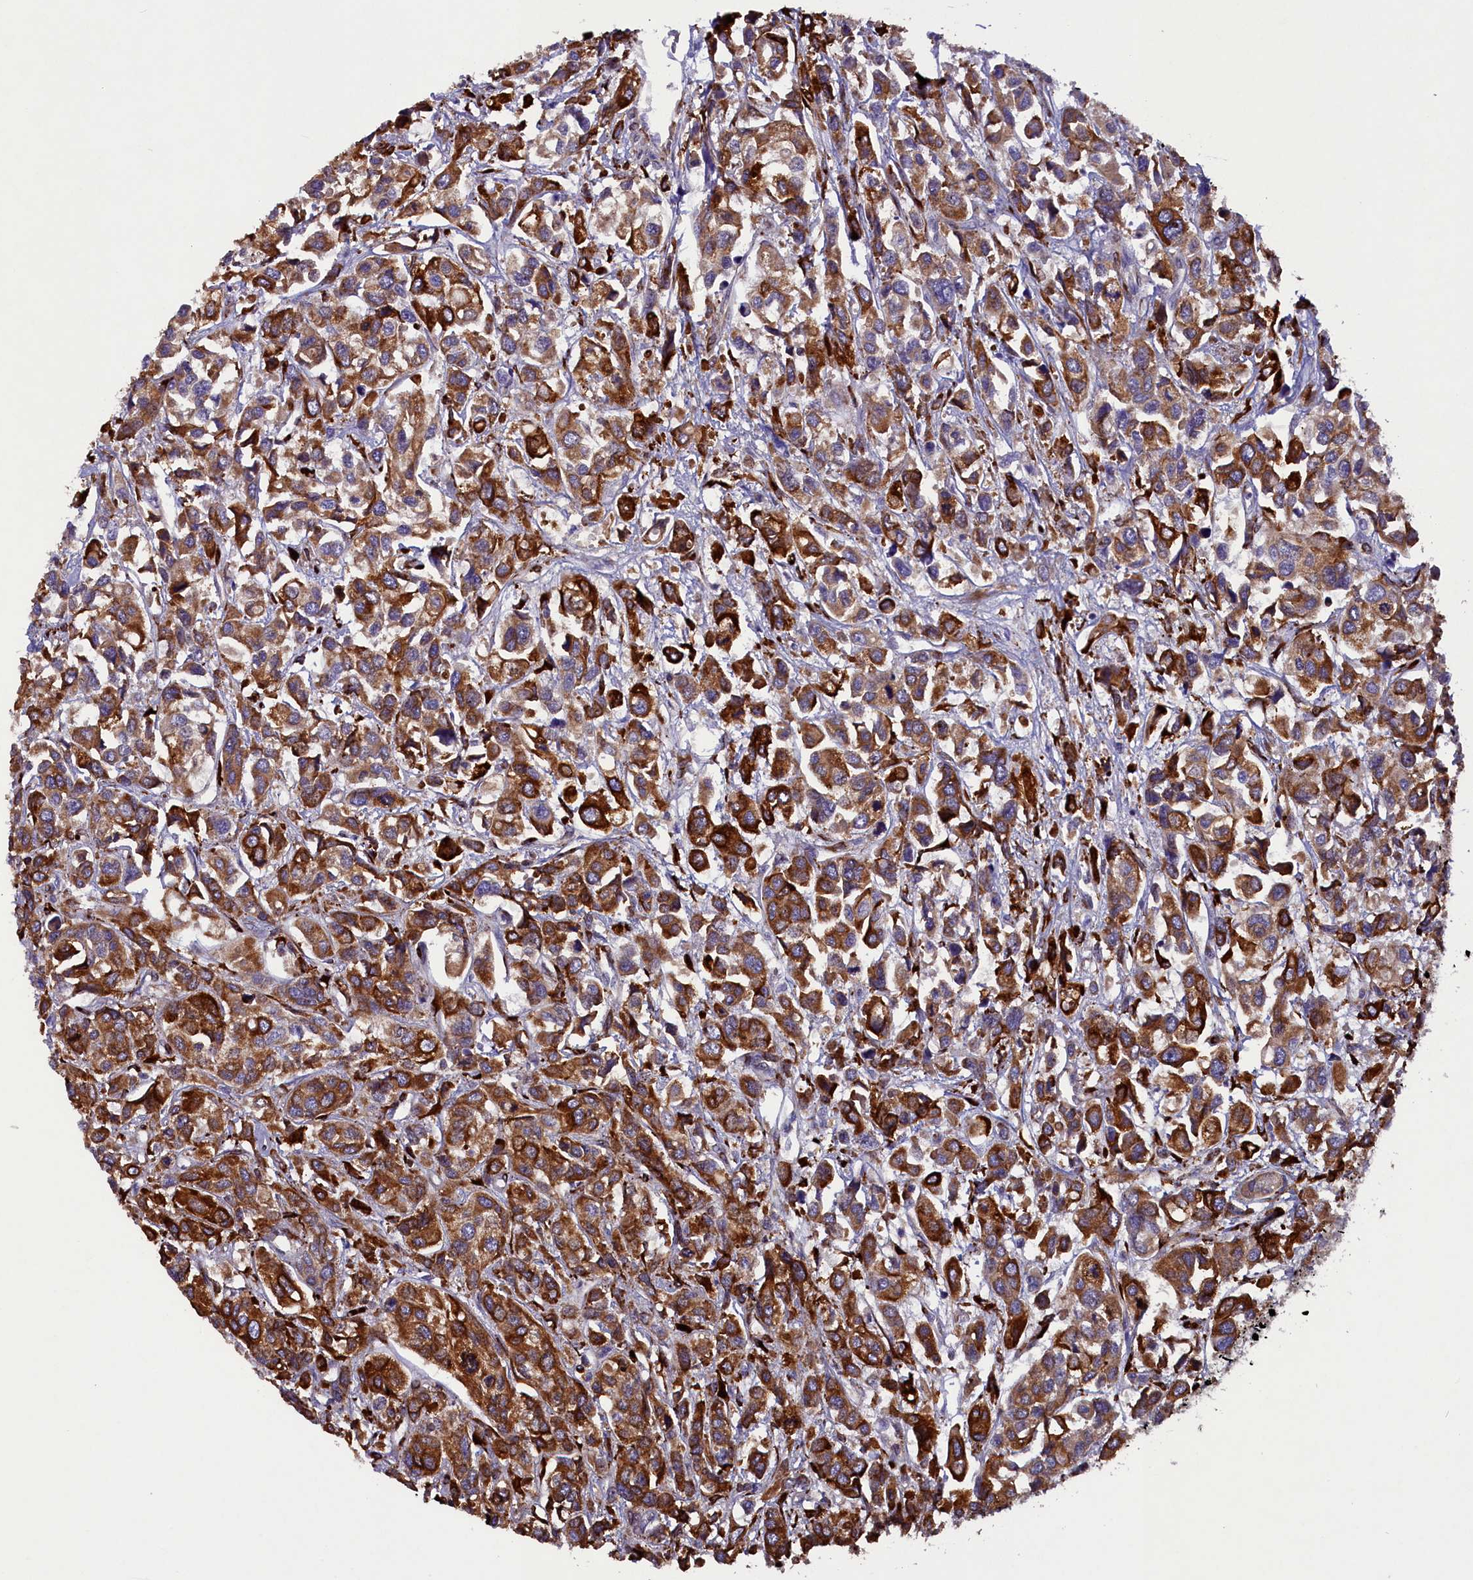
{"staining": {"intensity": "strong", "quantity": ">75%", "location": "cytoplasmic/membranous"}, "tissue": "urothelial cancer", "cell_type": "Tumor cells", "image_type": "cancer", "snomed": [{"axis": "morphology", "description": "Urothelial carcinoma, High grade"}, {"axis": "topography", "description": "Urinary bladder"}], "caption": "Brown immunohistochemical staining in human urothelial carcinoma (high-grade) demonstrates strong cytoplasmic/membranous staining in about >75% of tumor cells.", "gene": "ARRDC4", "patient": {"sex": "male", "age": 67}}